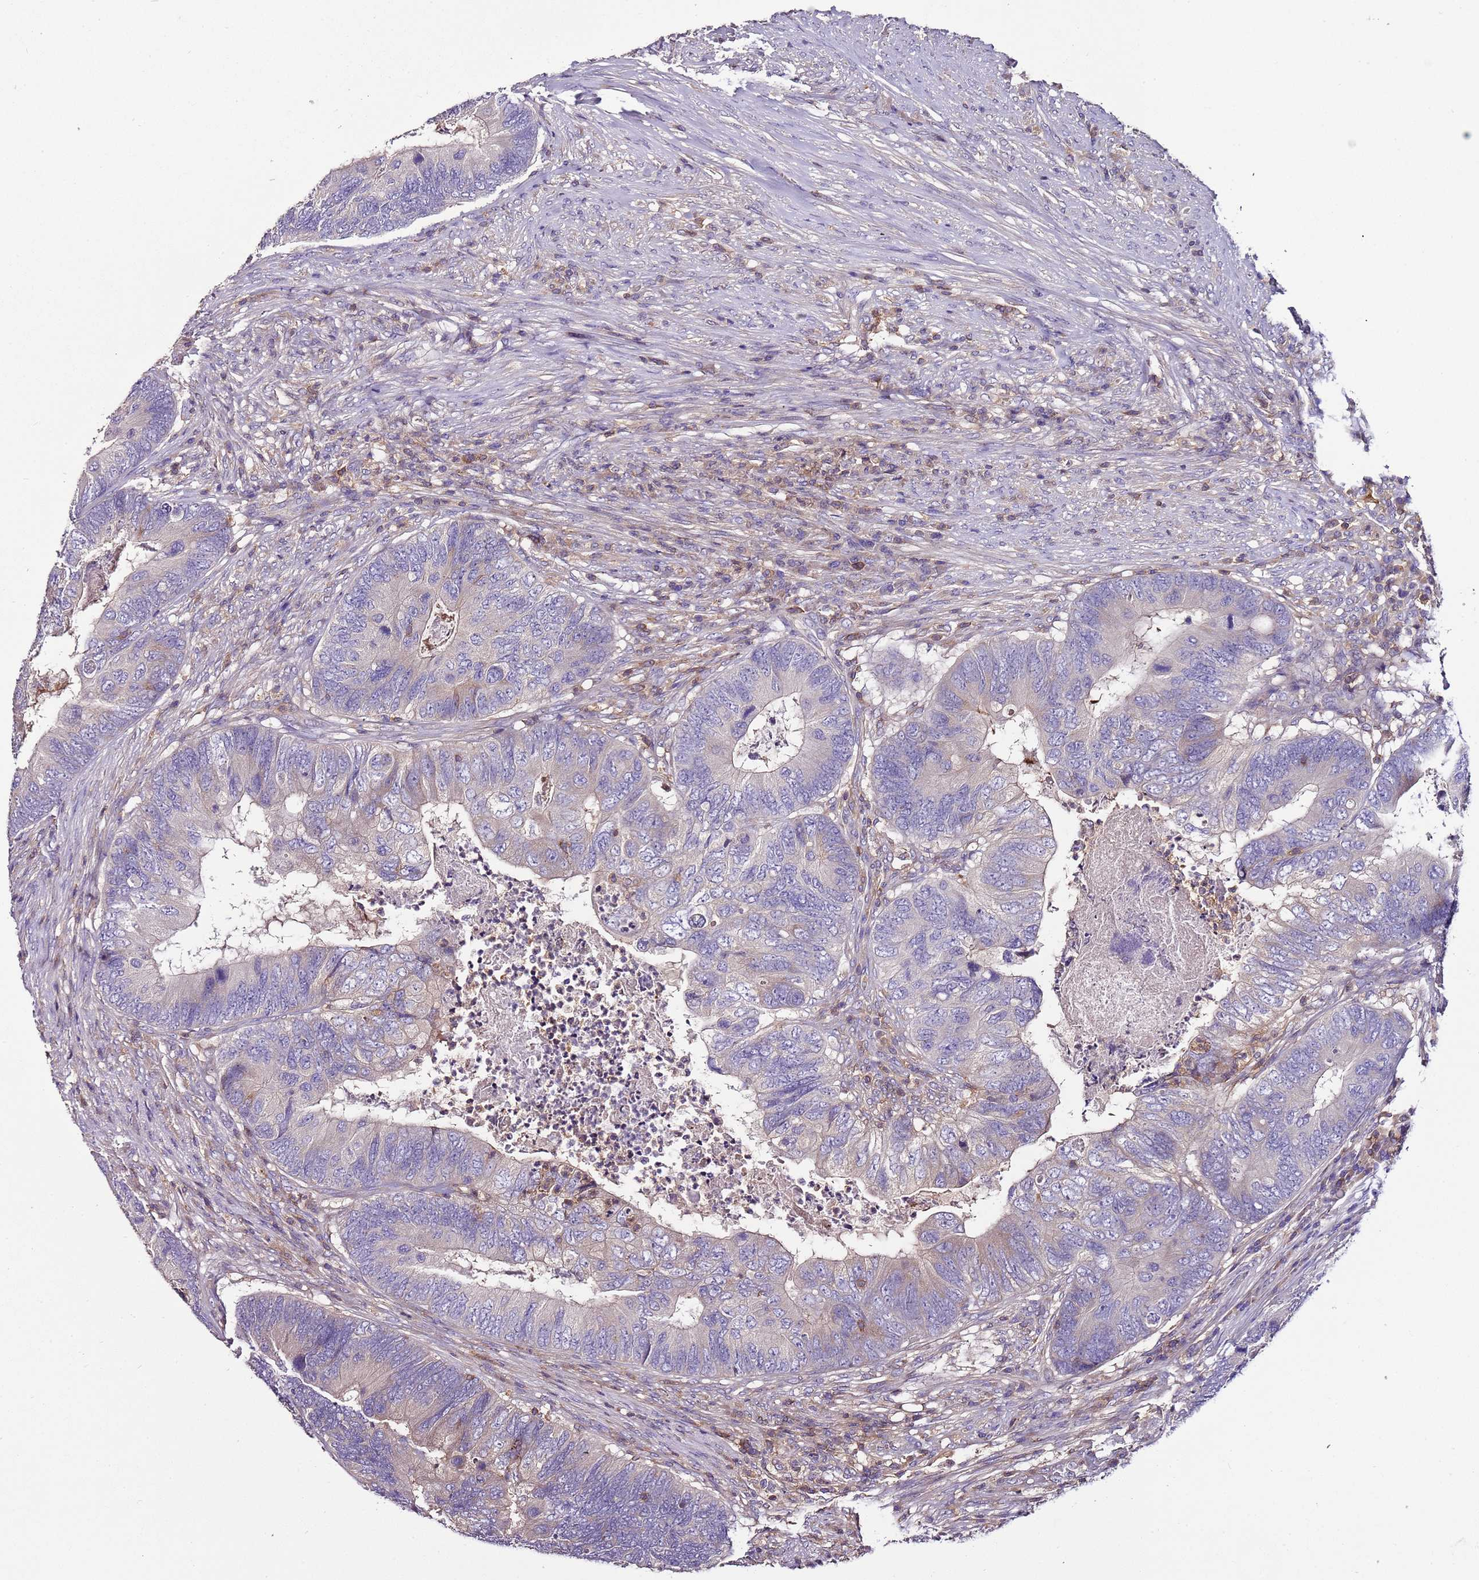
{"staining": {"intensity": "negative", "quantity": "none", "location": "none"}, "tissue": "colorectal cancer", "cell_type": "Tumor cells", "image_type": "cancer", "snomed": [{"axis": "morphology", "description": "Adenocarcinoma, NOS"}, {"axis": "topography", "description": "Colon"}], "caption": "A histopathology image of human colorectal adenocarcinoma is negative for staining in tumor cells.", "gene": "IGIP", "patient": {"sex": "female", "age": 67}}